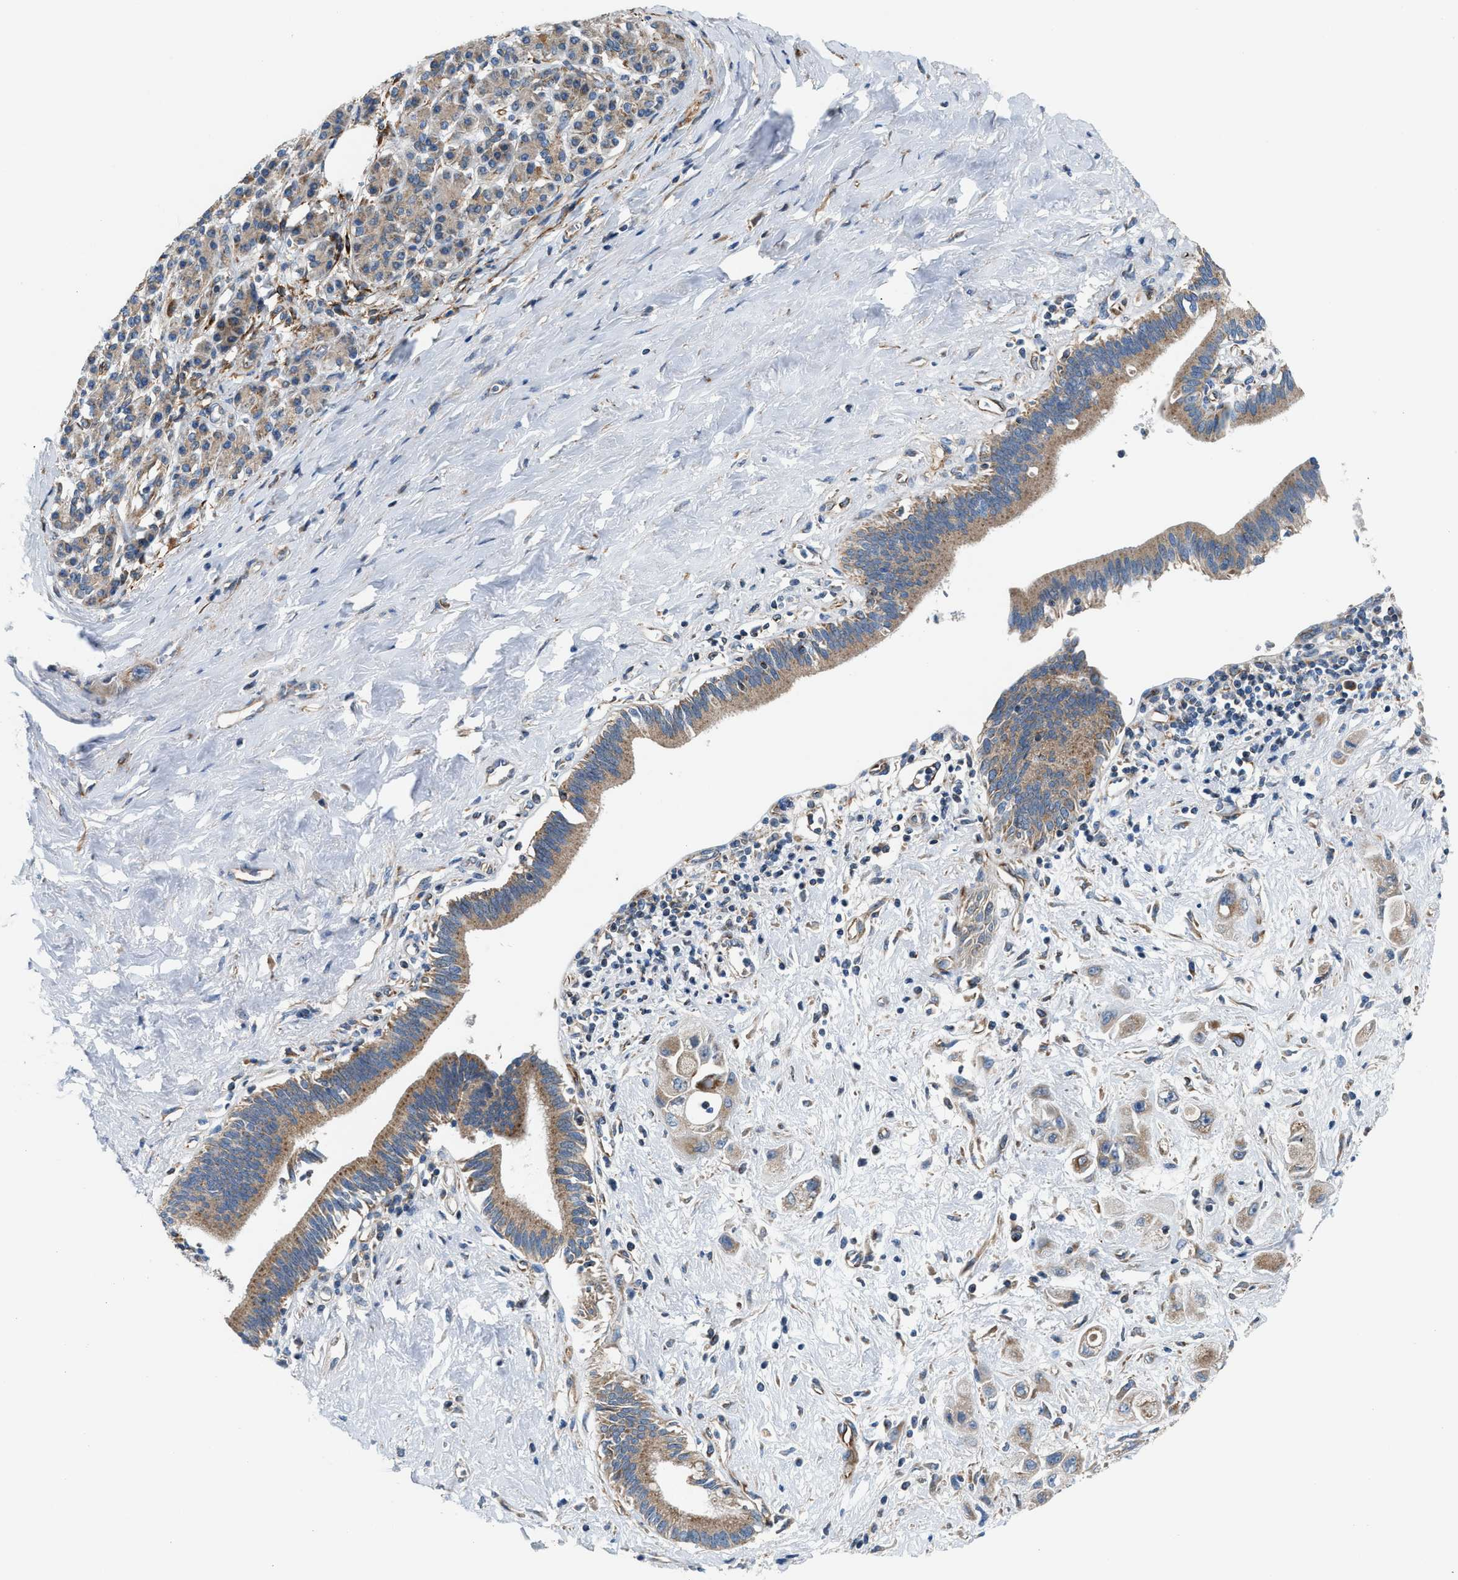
{"staining": {"intensity": "moderate", "quantity": ">75%", "location": "cytoplasmic/membranous"}, "tissue": "pancreatic cancer", "cell_type": "Tumor cells", "image_type": "cancer", "snomed": [{"axis": "morphology", "description": "Adenocarcinoma, NOS"}, {"axis": "topography", "description": "Pancreas"}], "caption": "IHC image of neoplastic tissue: pancreatic cancer stained using IHC shows medium levels of moderate protein expression localized specifically in the cytoplasmic/membranous of tumor cells, appearing as a cytoplasmic/membranous brown color.", "gene": "SLC10A3", "patient": {"sex": "female", "age": 66}}